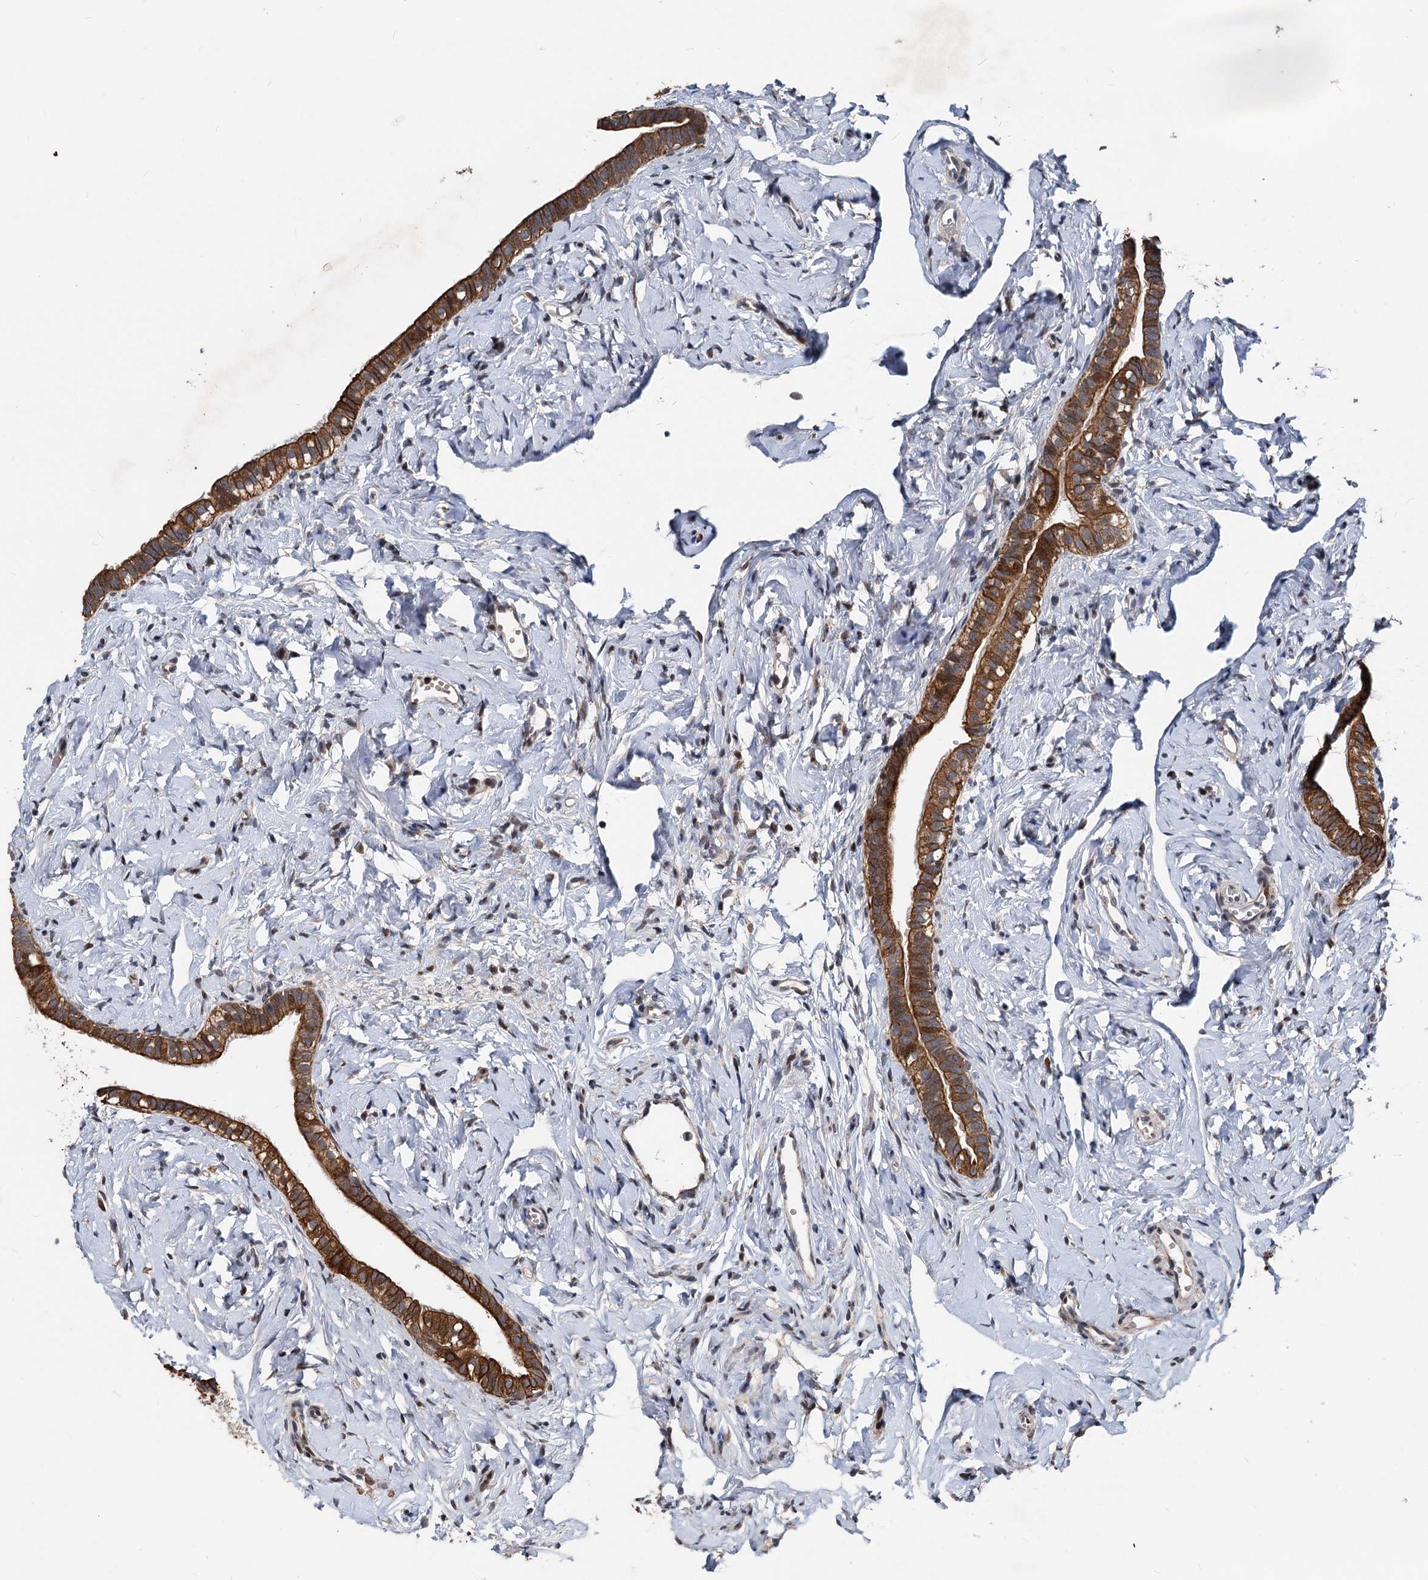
{"staining": {"intensity": "strong", "quantity": ">75%", "location": "cytoplasmic/membranous"}, "tissue": "fallopian tube", "cell_type": "Glandular cells", "image_type": "normal", "snomed": [{"axis": "morphology", "description": "Normal tissue, NOS"}, {"axis": "topography", "description": "Fallopian tube"}], "caption": "DAB immunohistochemical staining of normal human fallopian tube displays strong cytoplasmic/membranous protein positivity in approximately >75% of glandular cells. The staining was performed using DAB (3,3'-diaminobenzidine) to visualize the protein expression in brown, while the nuclei were stained in blue with hematoxylin (Magnification: 20x).", "gene": "RITA1", "patient": {"sex": "female", "age": 66}}